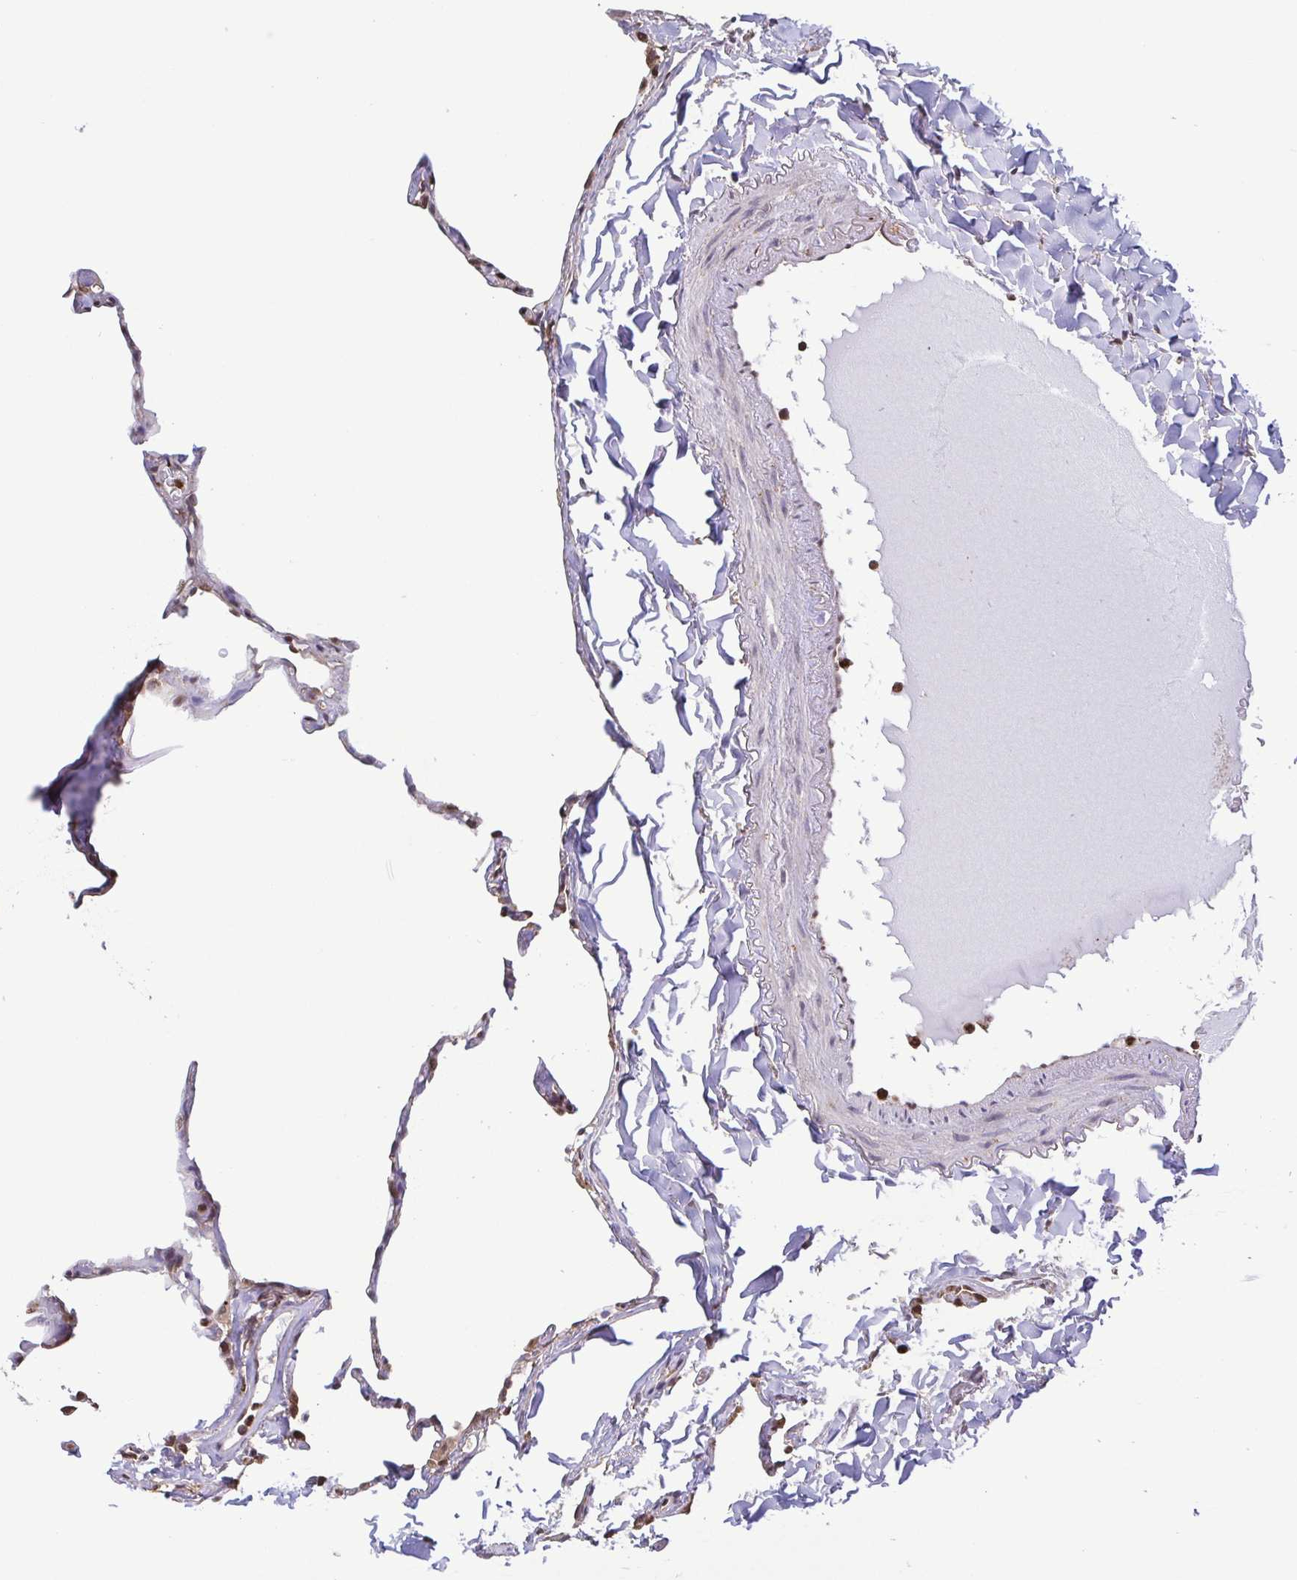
{"staining": {"intensity": "moderate", "quantity": ">75%", "location": "nuclear"}, "tissue": "lung", "cell_type": "Alveolar cells", "image_type": "normal", "snomed": [{"axis": "morphology", "description": "Normal tissue, NOS"}, {"axis": "topography", "description": "Lung"}], "caption": "Lung stained with immunohistochemistry shows moderate nuclear positivity in approximately >75% of alveolar cells.", "gene": "CHMP1B", "patient": {"sex": "male", "age": 65}}